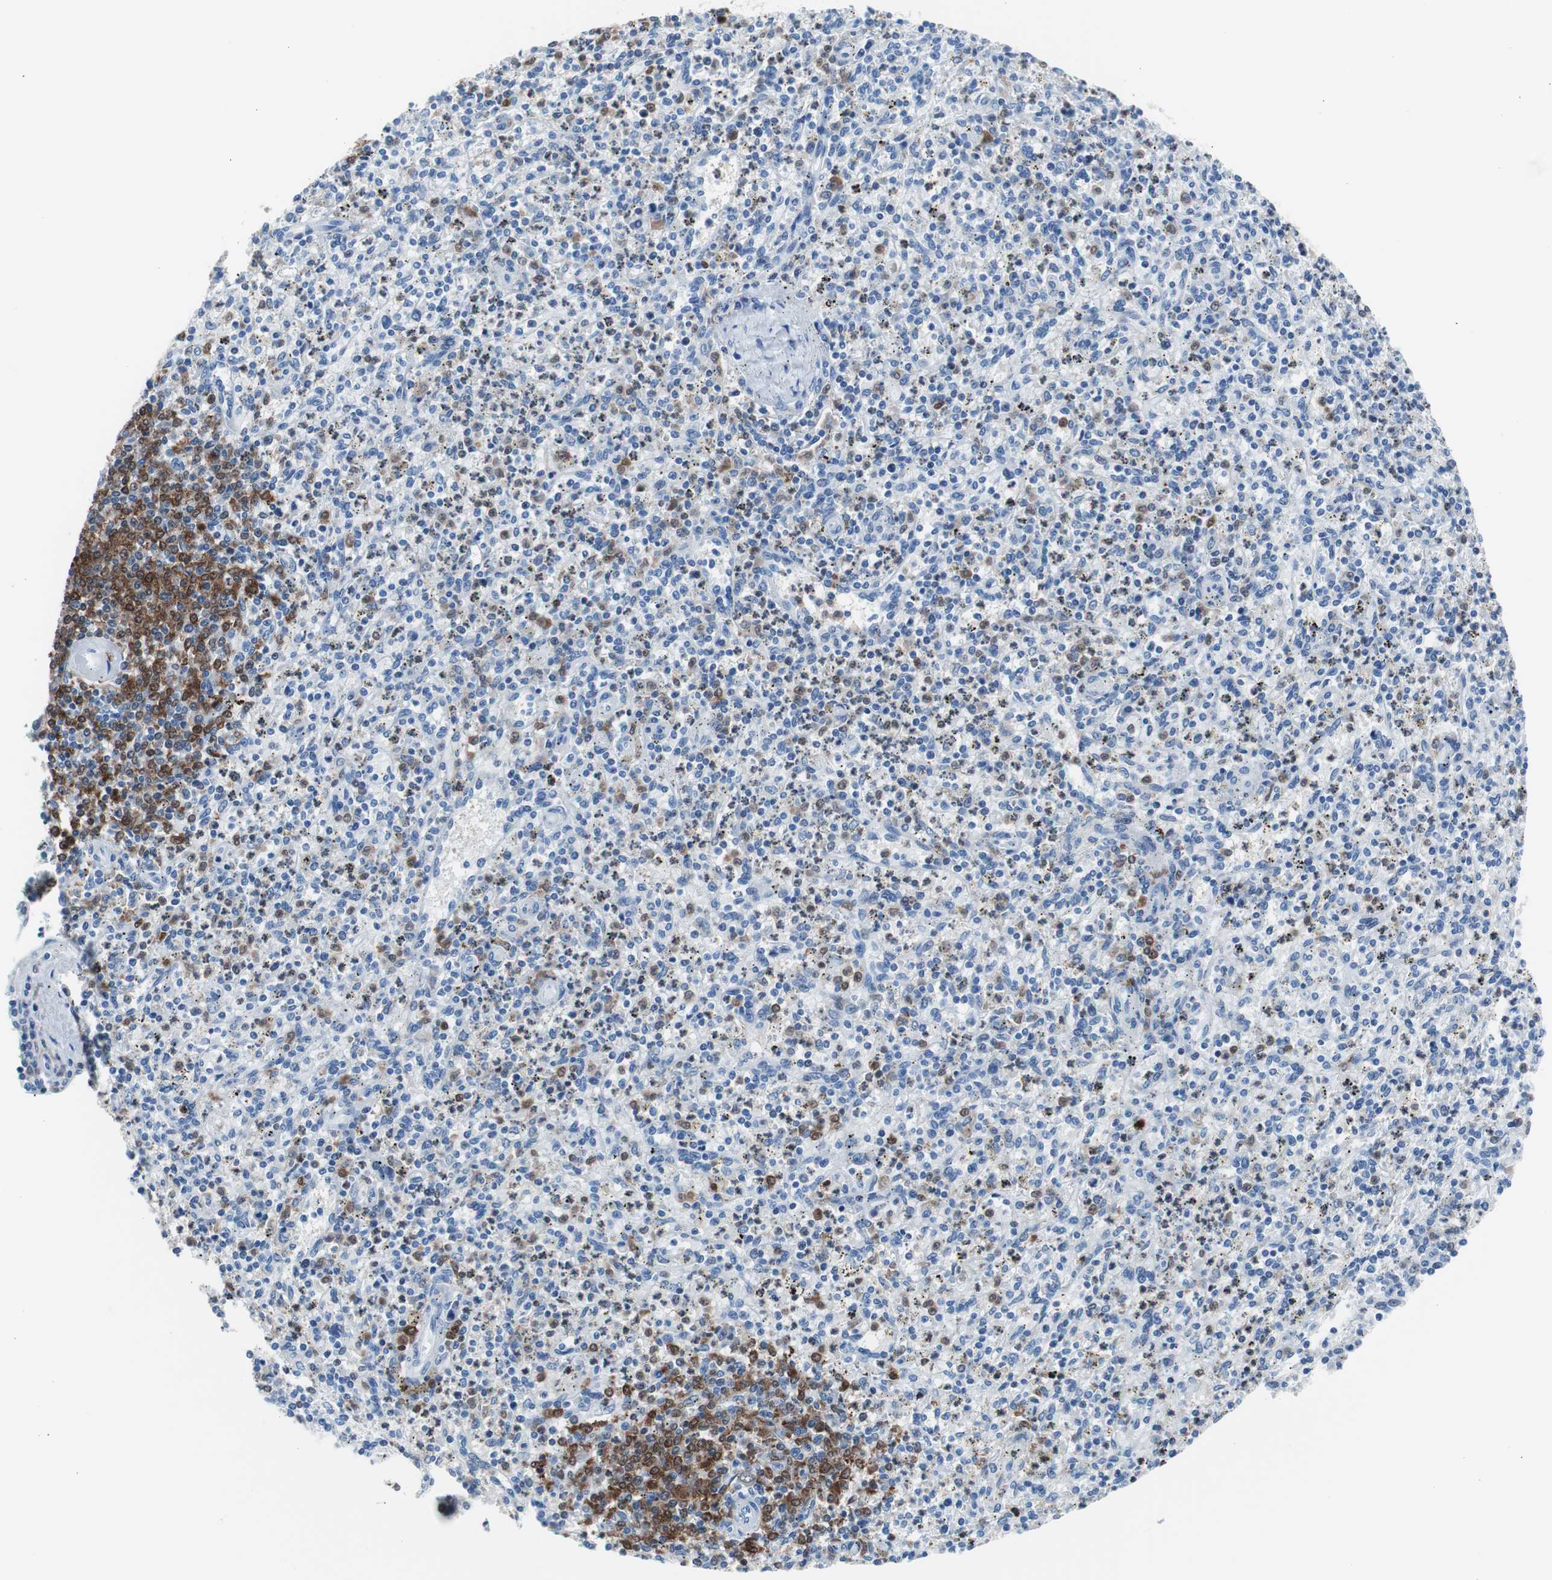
{"staining": {"intensity": "moderate", "quantity": "<25%", "location": "cytoplasmic/membranous,nuclear"}, "tissue": "spleen", "cell_type": "Cells in red pulp", "image_type": "normal", "snomed": [{"axis": "morphology", "description": "Normal tissue, NOS"}, {"axis": "topography", "description": "Spleen"}], "caption": "Immunohistochemistry (DAB) staining of normal human spleen reveals moderate cytoplasmic/membranous,nuclear protein expression in approximately <25% of cells in red pulp. Ihc stains the protein in brown and the nuclei are stained blue.", "gene": "SYK", "patient": {"sex": "male", "age": 72}}